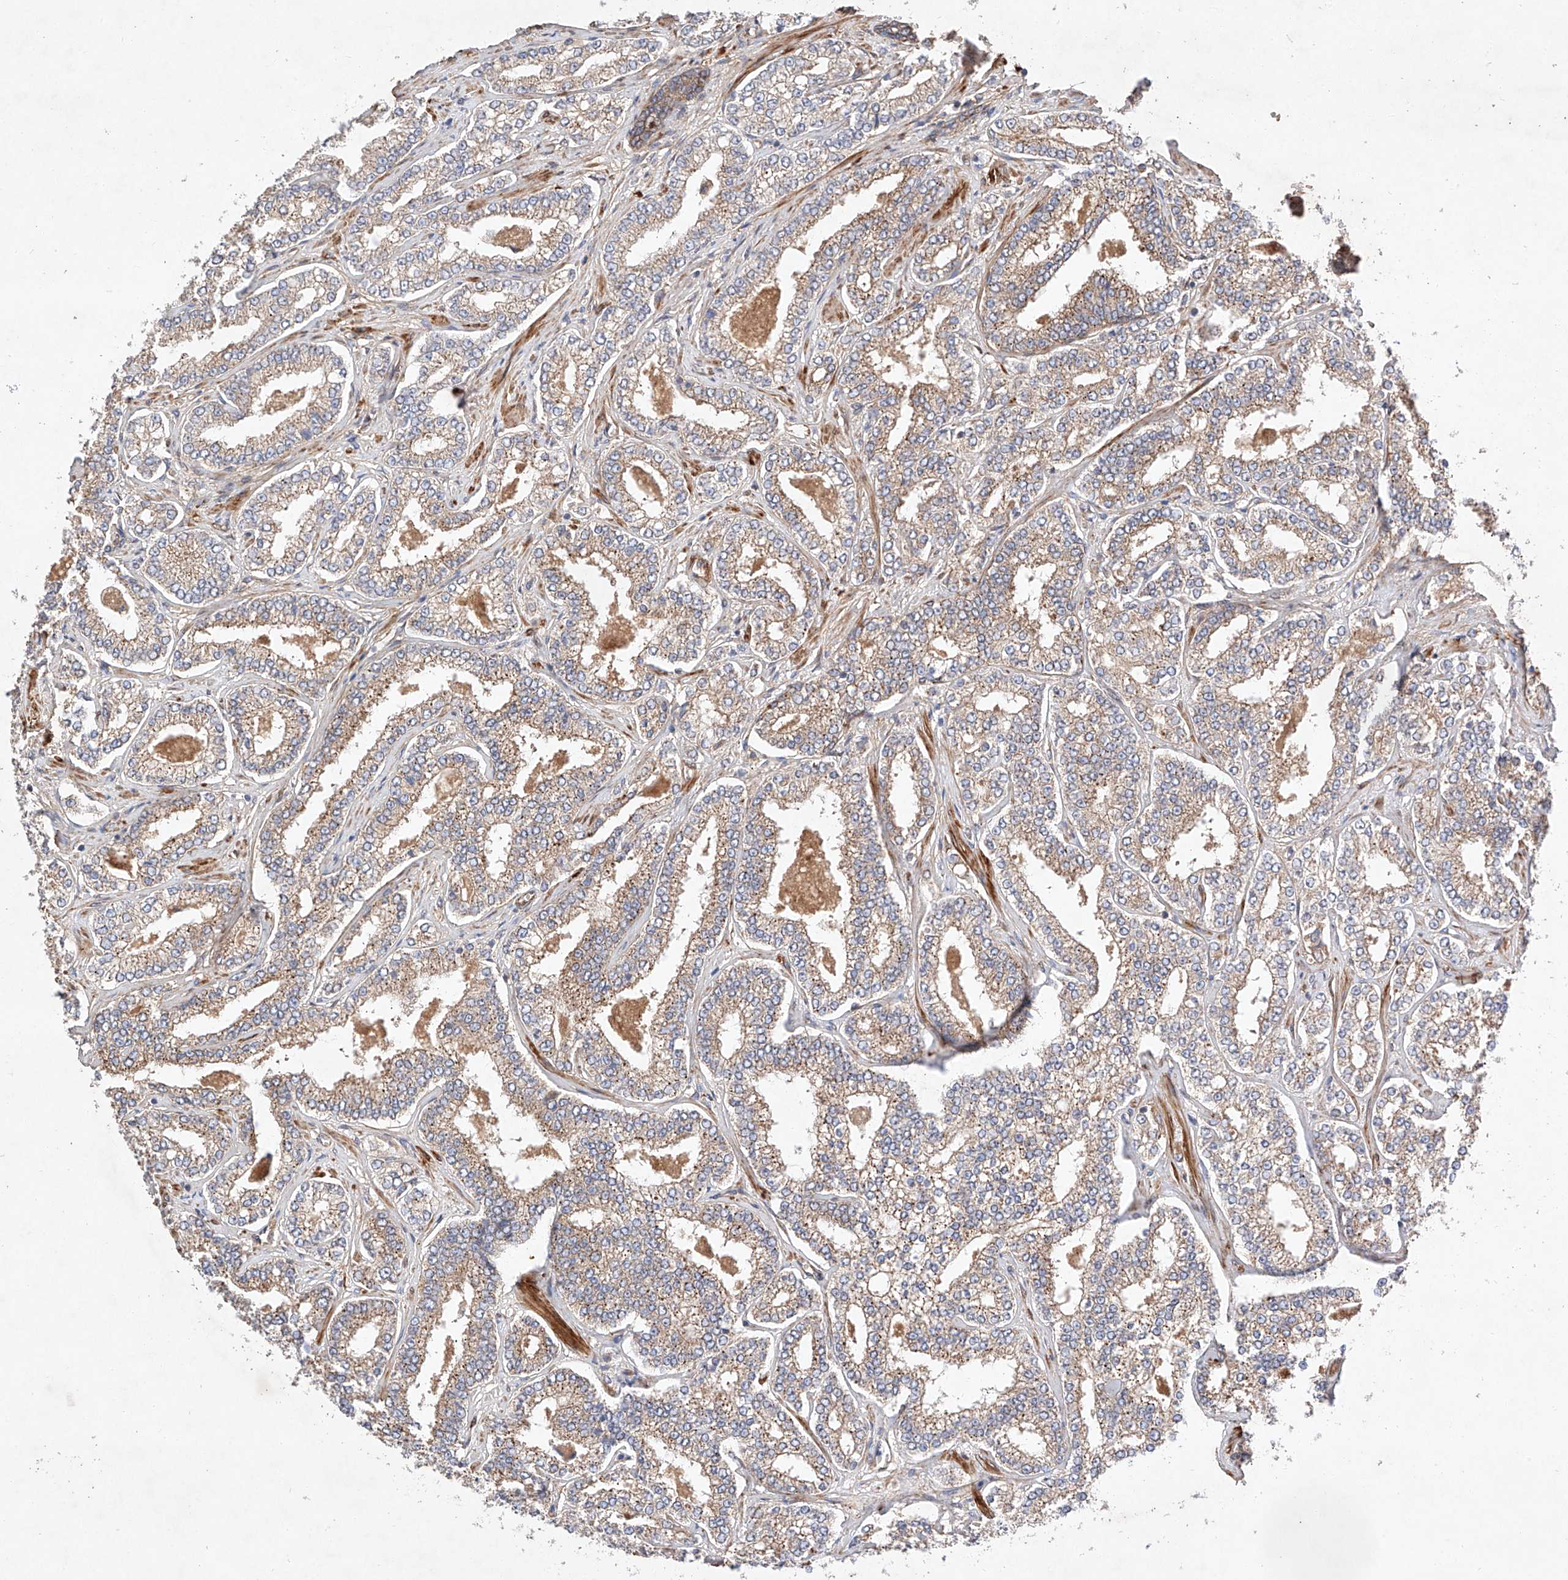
{"staining": {"intensity": "moderate", "quantity": ">75%", "location": "cytoplasmic/membranous"}, "tissue": "prostate cancer", "cell_type": "Tumor cells", "image_type": "cancer", "snomed": [{"axis": "morphology", "description": "Normal tissue, NOS"}, {"axis": "morphology", "description": "Adenocarcinoma, High grade"}, {"axis": "topography", "description": "Prostate"}], "caption": "Immunohistochemistry image of neoplastic tissue: human adenocarcinoma (high-grade) (prostate) stained using IHC demonstrates medium levels of moderate protein expression localized specifically in the cytoplasmic/membranous of tumor cells, appearing as a cytoplasmic/membranous brown color.", "gene": "RAB23", "patient": {"sex": "male", "age": 83}}